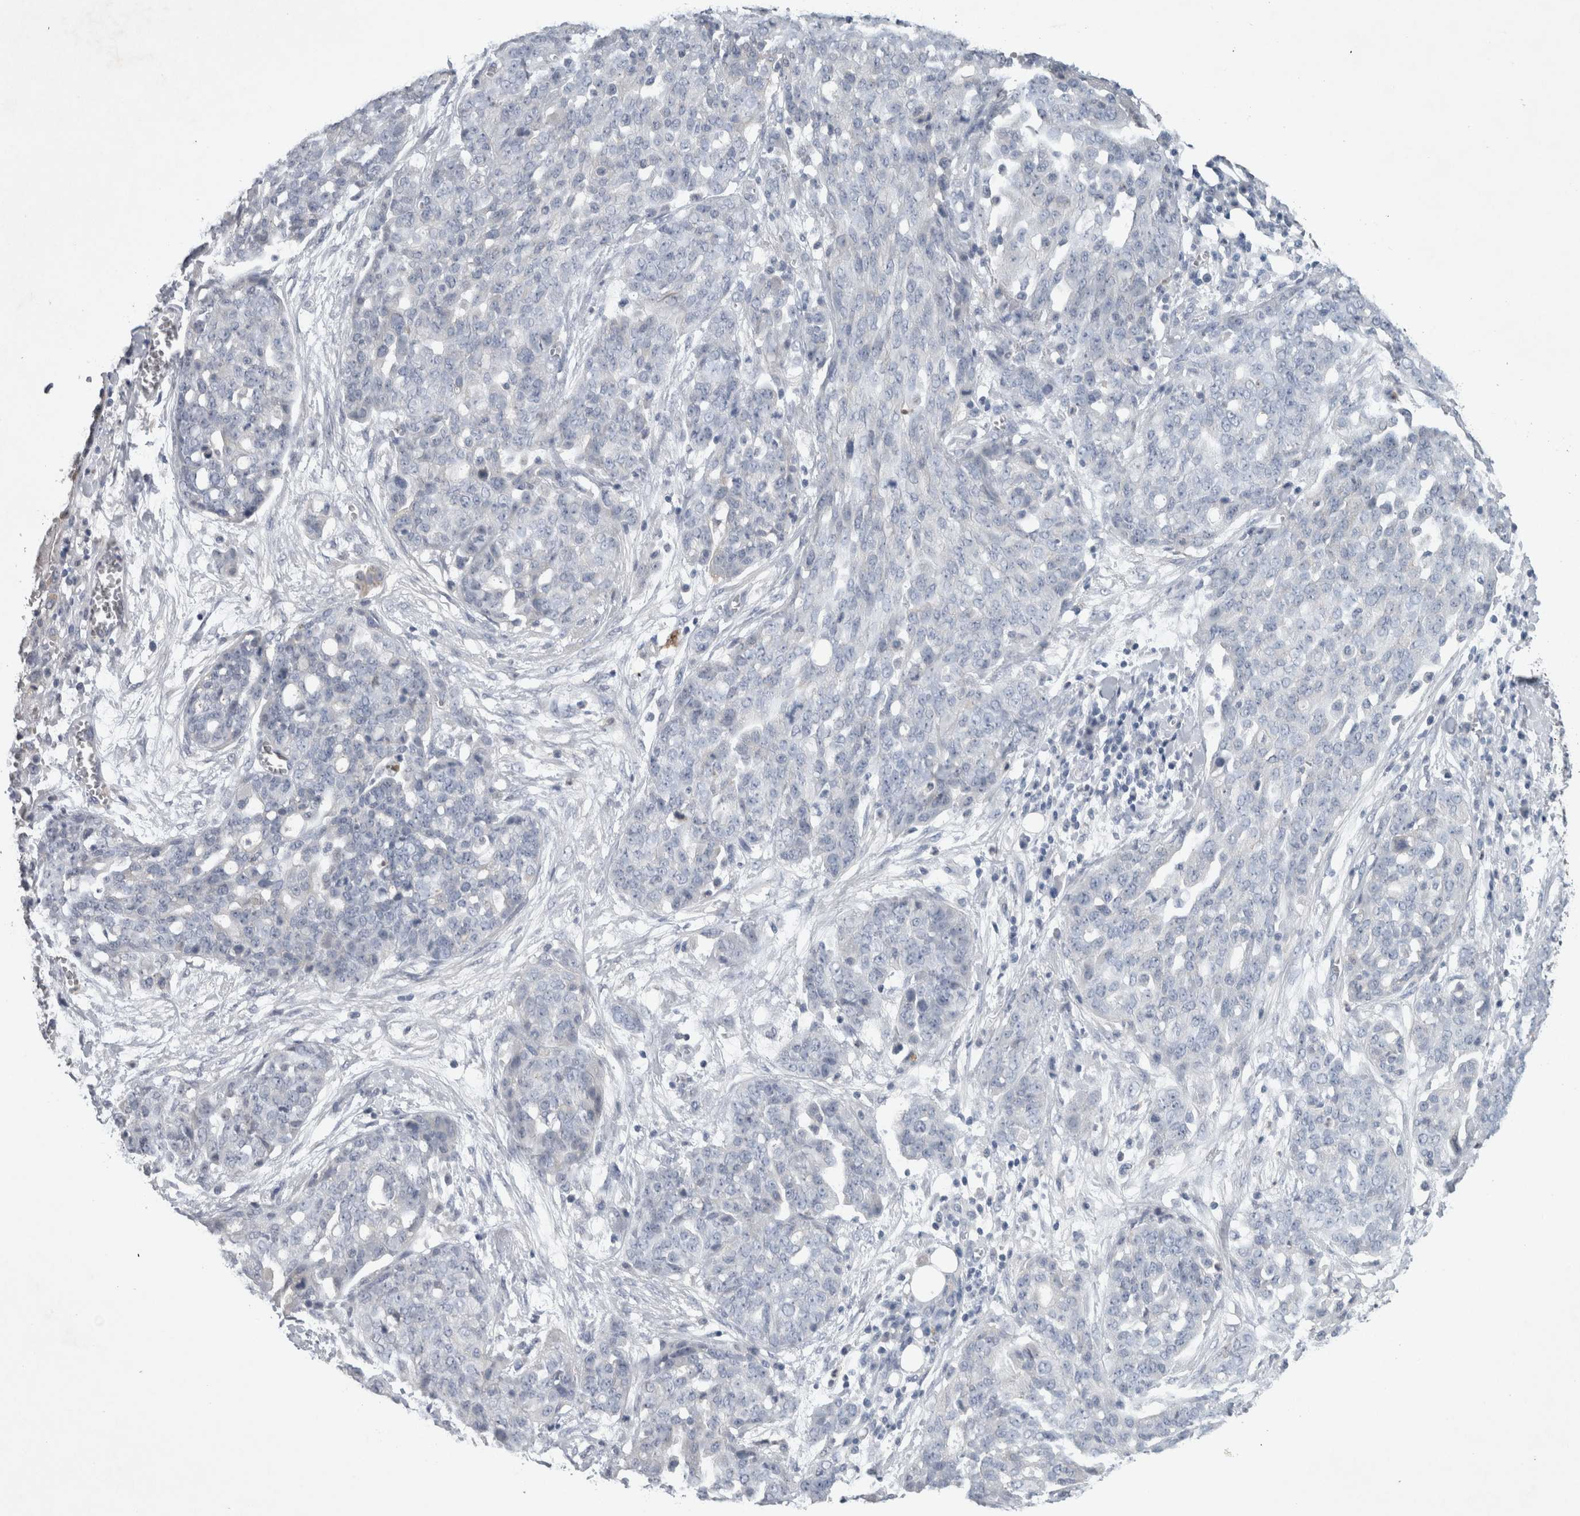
{"staining": {"intensity": "negative", "quantity": "none", "location": "none"}, "tissue": "ovarian cancer", "cell_type": "Tumor cells", "image_type": "cancer", "snomed": [{"axis": "morphology", "description": "Cystadenocarcinoma, serous, NOS"}, {"axis": "topography", "description": "Soft tissue"}, {"axis": "topography", "description": "Ovary"}], "caption": "Tumor cells show no significant staining in serous cystadenocarcinoma (ovarian).", "gene": "HEXD", "patient": {"sex": "female", "age": 57}}